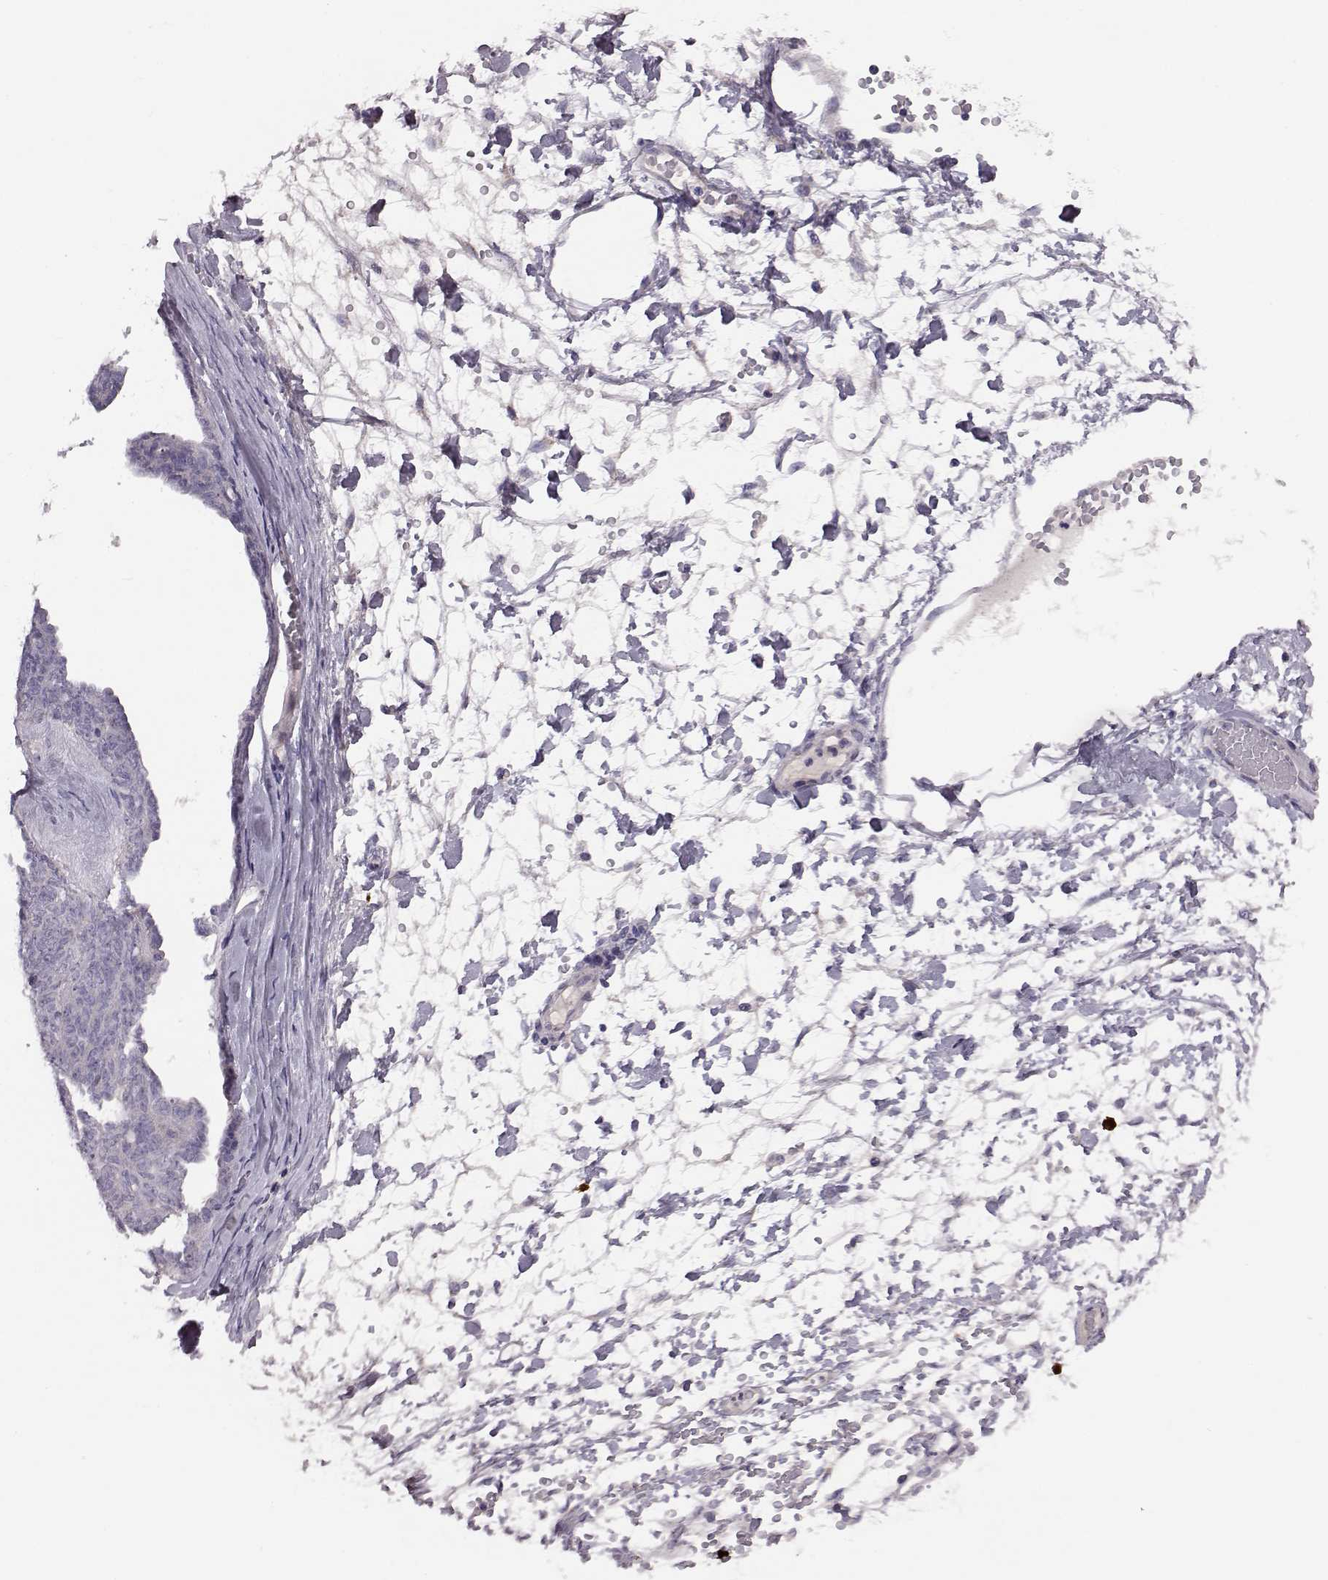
{"staining": {"intensity": "negative", "quantity": "none", "location": "none"}, "tissue": "ovarian cancer", "cell_type": "Tumor cells", "image_type": "cancer", "snomed": [{"axis": "morphology", "description": "Cystadenocarcinoma, serous, NOS"}, {"axis": "topography", "description": "Ovary"}], "caption": "High power microscopy histopathology image of an IHC micrograph of ovarian serous cystadenocarcinoma, revealing no significant positivity in tumor cells.", "gene": "ADGRG5", "patient": {"sex": "female", "age": 71}}